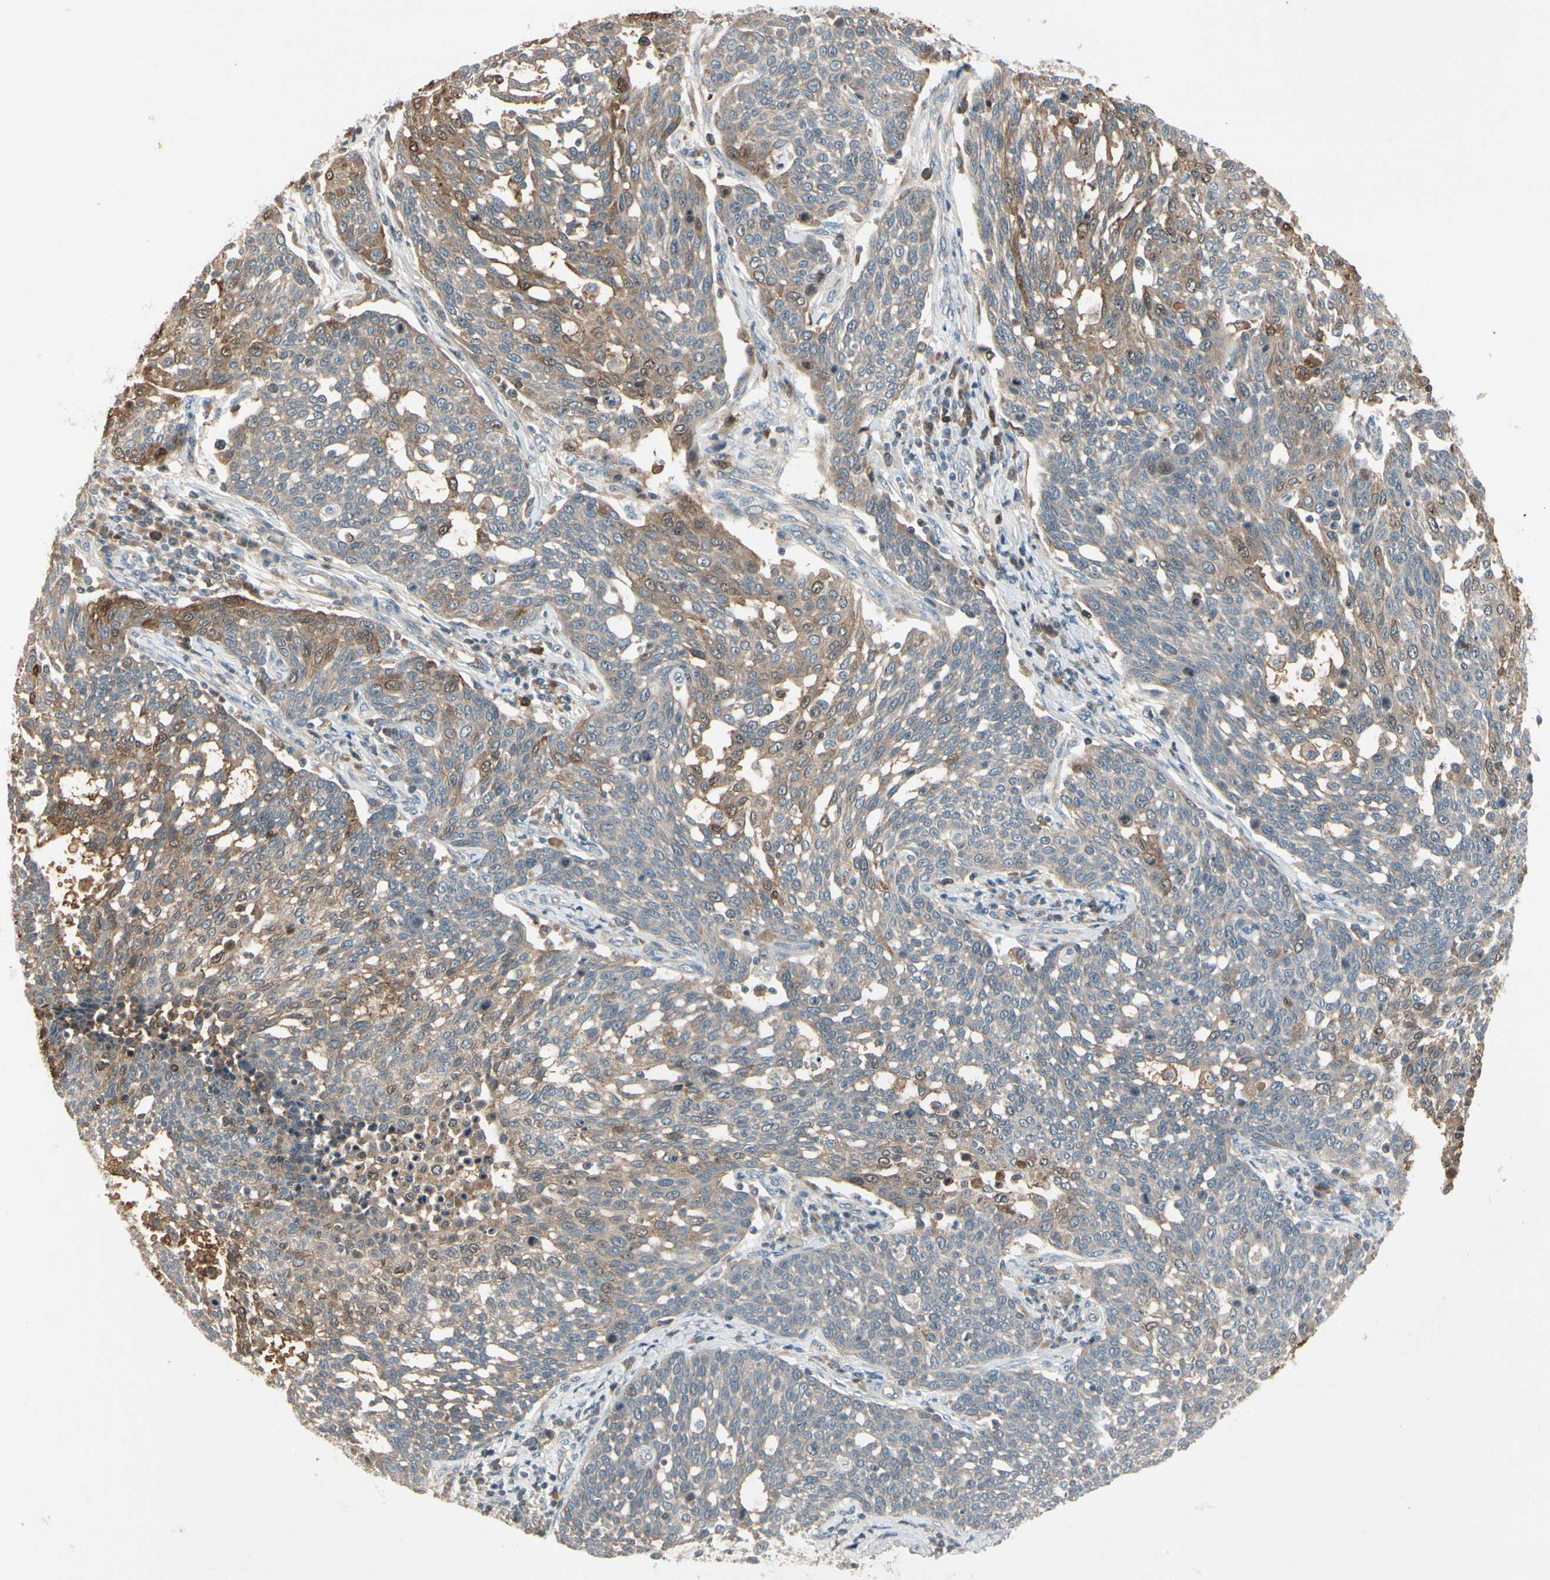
{"staining": {"intensity": "moderate", "quantity": ">75%", "location": "cytoplasmic/membranous"}, "tissue": "cervical cancer", "cell_type": "Tumor cells", "image_type": "cancer", "snomed": [{"axis": "morphology", "description": "Squamous cell carcinoma, NOS"}, {"axis": "topography", "description": "Cervix"}], "caption": "Immunohistochemical staining of human cervical cancer (squamous cell carcinoma) shows moderate cytoplasmic/membranous protein staining in about >75% of tumor cells. (DAB = brown stain, brightfield microscopy at high magnification).", "gene": "ICAM5", "patient": {"sex": "female", "age": 34}}